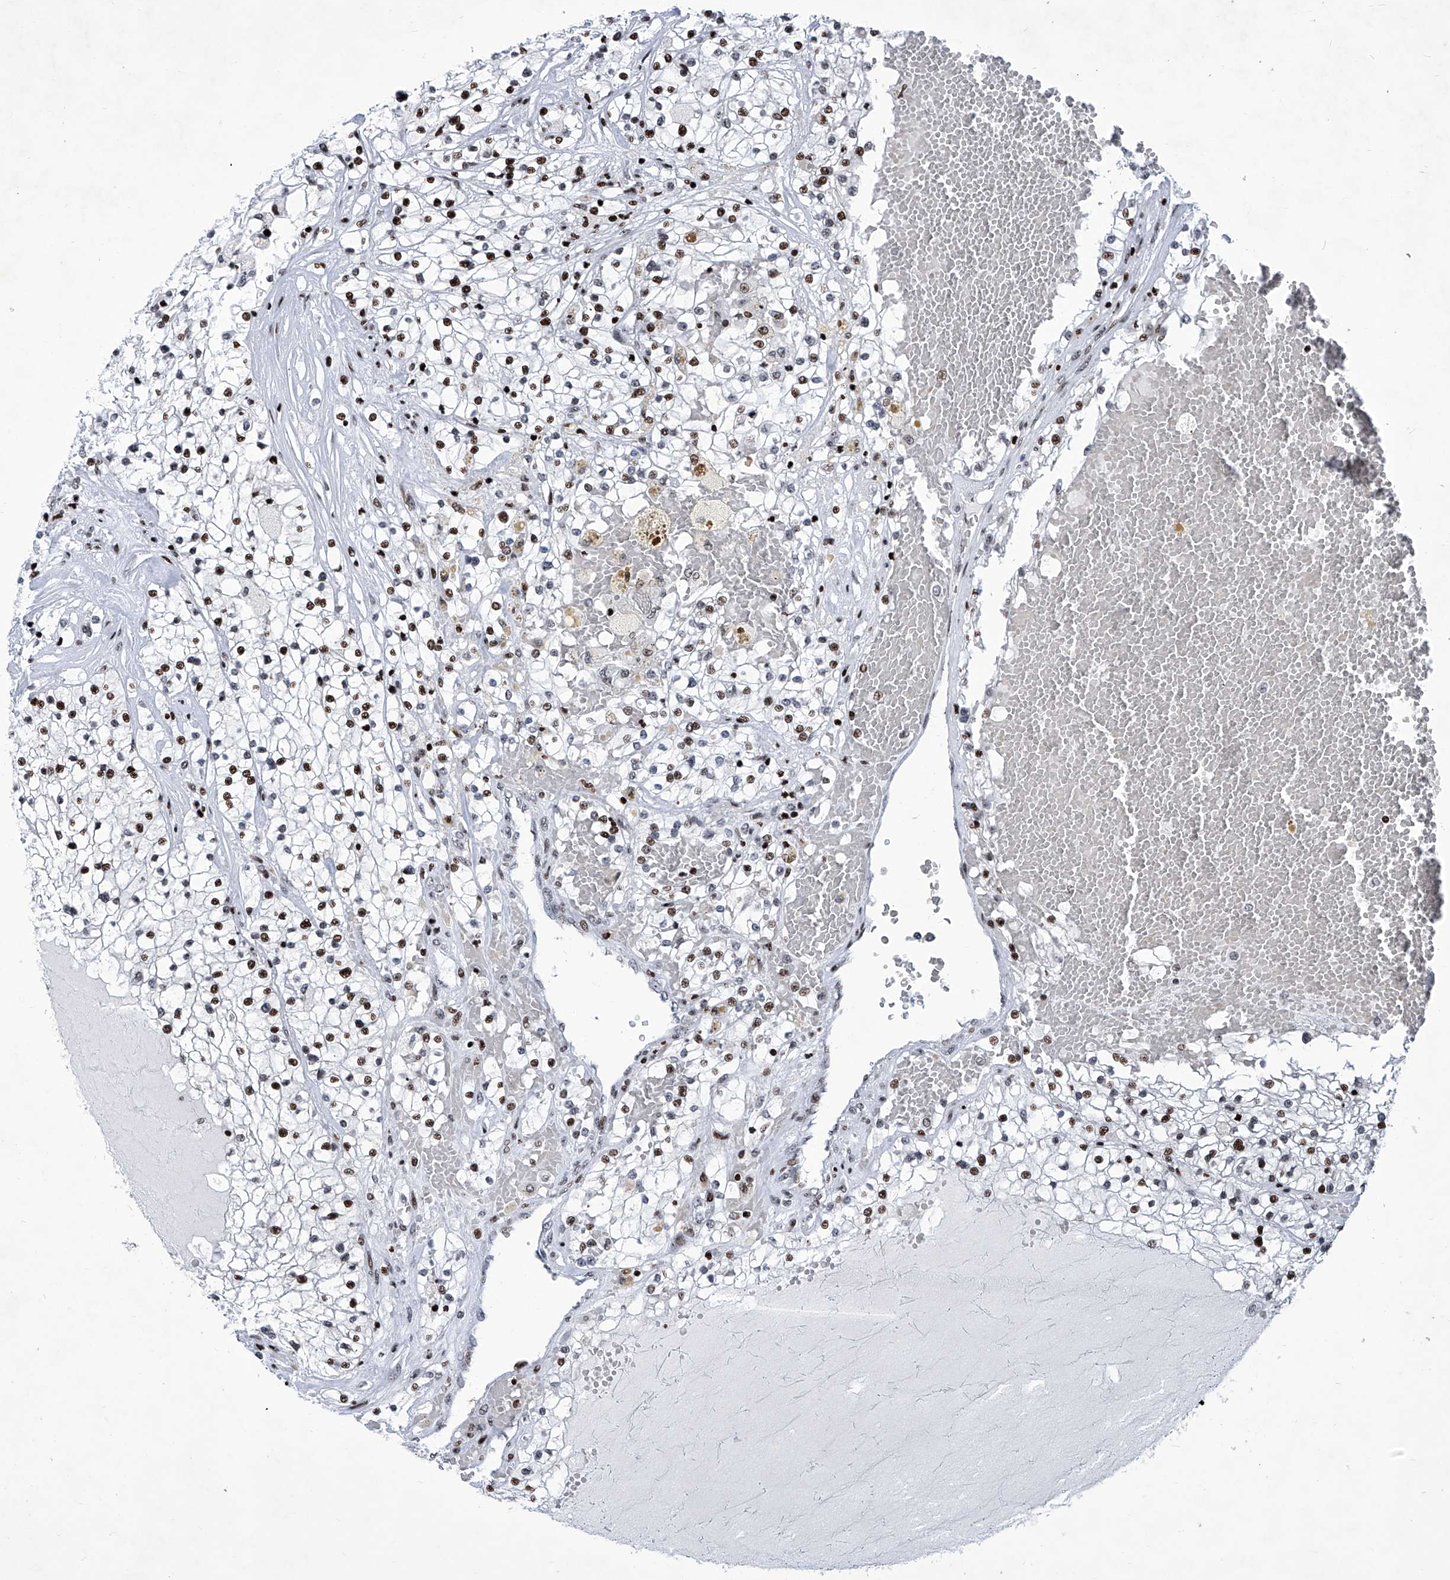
{"staining": {"intensity": "moderate", "quantity": "25%-75%", "location": "nuclear"}, "tissue": "renal cancer", "cell_type": "Tumor cells", "image_type": "cancer", "snomed": [{"axis": "morphology", "description": "Normal tissue, NOS"}, {"axis": "morphology", "description": "Adenocarcinoma, NOS"}, {"axis": "topography", "description": "Kidney"}], "caption": "High-magnification brightfield microscopy of renal adenocarcinoma stained with DAB (brown) and counterstained with hematoxylin (blue). tumor cells exhibit moderate nuclear positivity is appreciated in about25%-75% of cells.", "gene": "HEY2", "patient": {"sex": "male", "age": 68}}